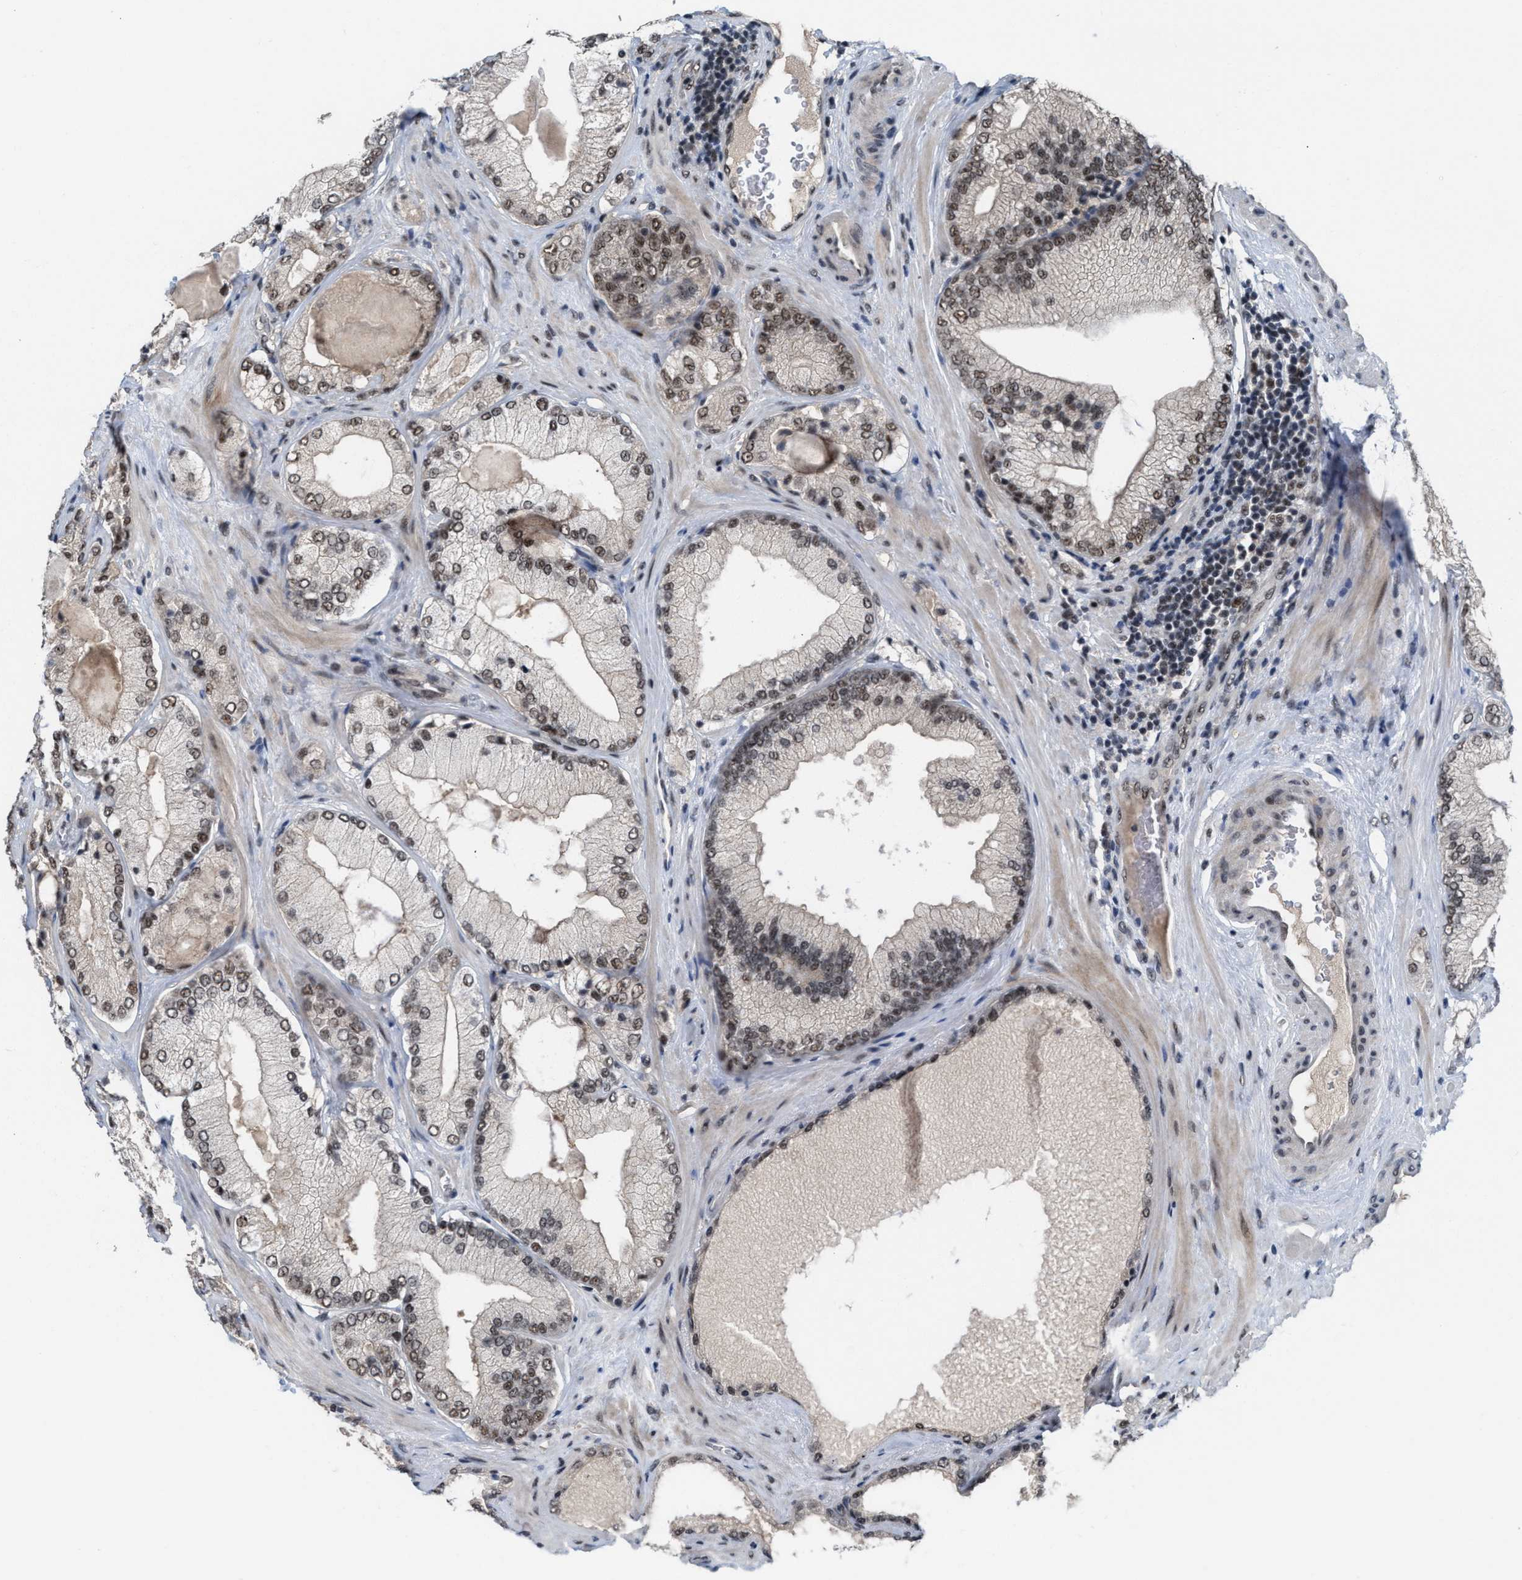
{"staining": {"intensity": "moderate", "quantity": ">75%", "location": "nuclear"}, "tissue": "prostate cancer", "cell_type": "Tumor cells", "image_type": "cancer", "snomed": [{"axis": "morphology", "description": "Adenocarcinoma, Low grade"}, {"axis": "topography", "description": "Prostate"}], "caption": "Prostate cancer stained for a protein (brown) exhibits moderate nuclear positive positivity in approximately >75% of tumor cells.", "gene": "PRPF4", "patient": {"sex": "male", "age": 65}}